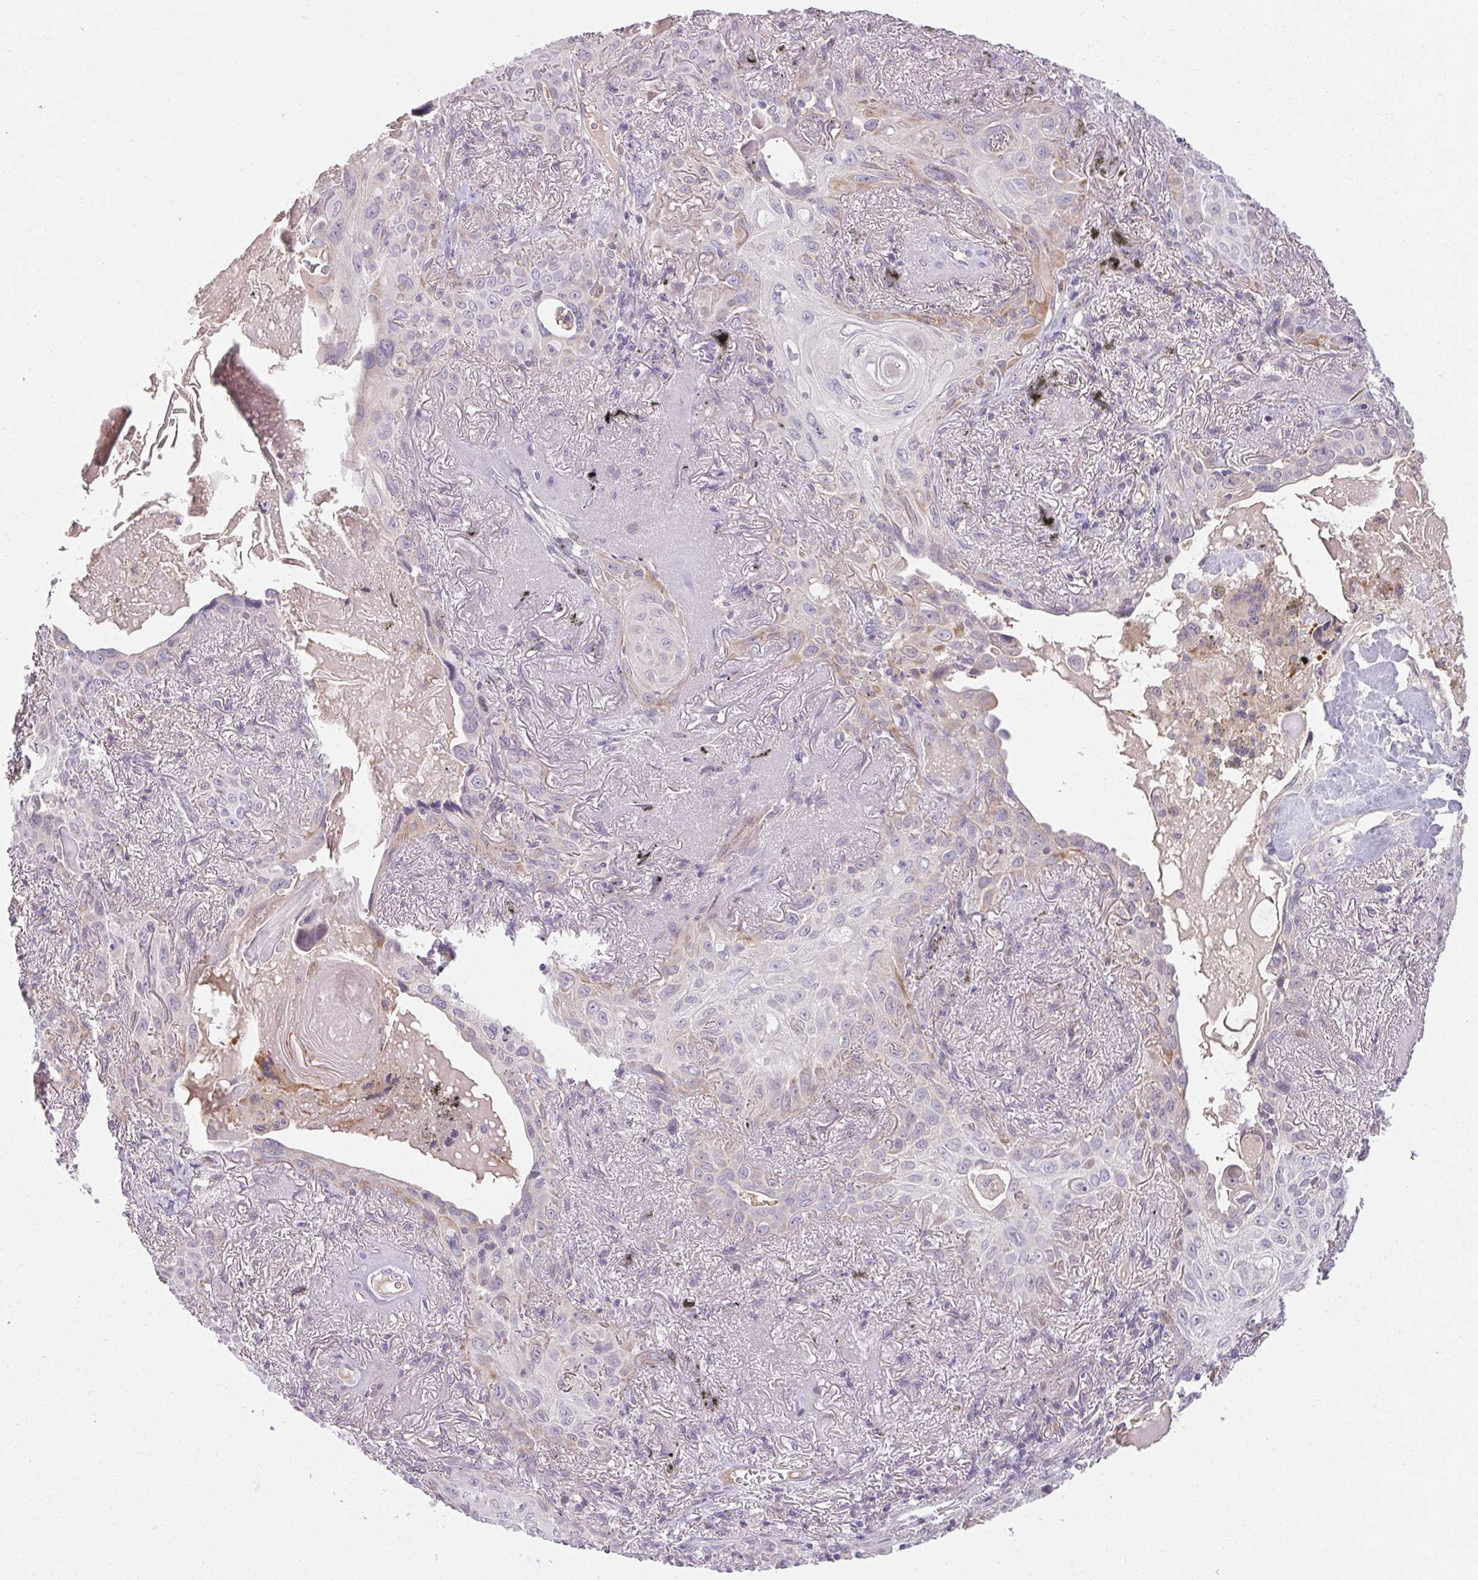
{"staining": {"intensity": "negative", "quantity": "none", "location": "none"}, "tissue": "lung cancer", "cell_type": "Tumor cells", "image_type": "cancer", "snomed": [{"axis": "morphology", "description": "Squamous cell carcinoma, NOS"}, {"axis": "topography", "description": "Lung"}], "caption": "The histopathology image reveals no significant positivity in tumor cells of lung cancer.", "gene": "TMEM52B", "patient": {"sex": "male", "age": 79}}